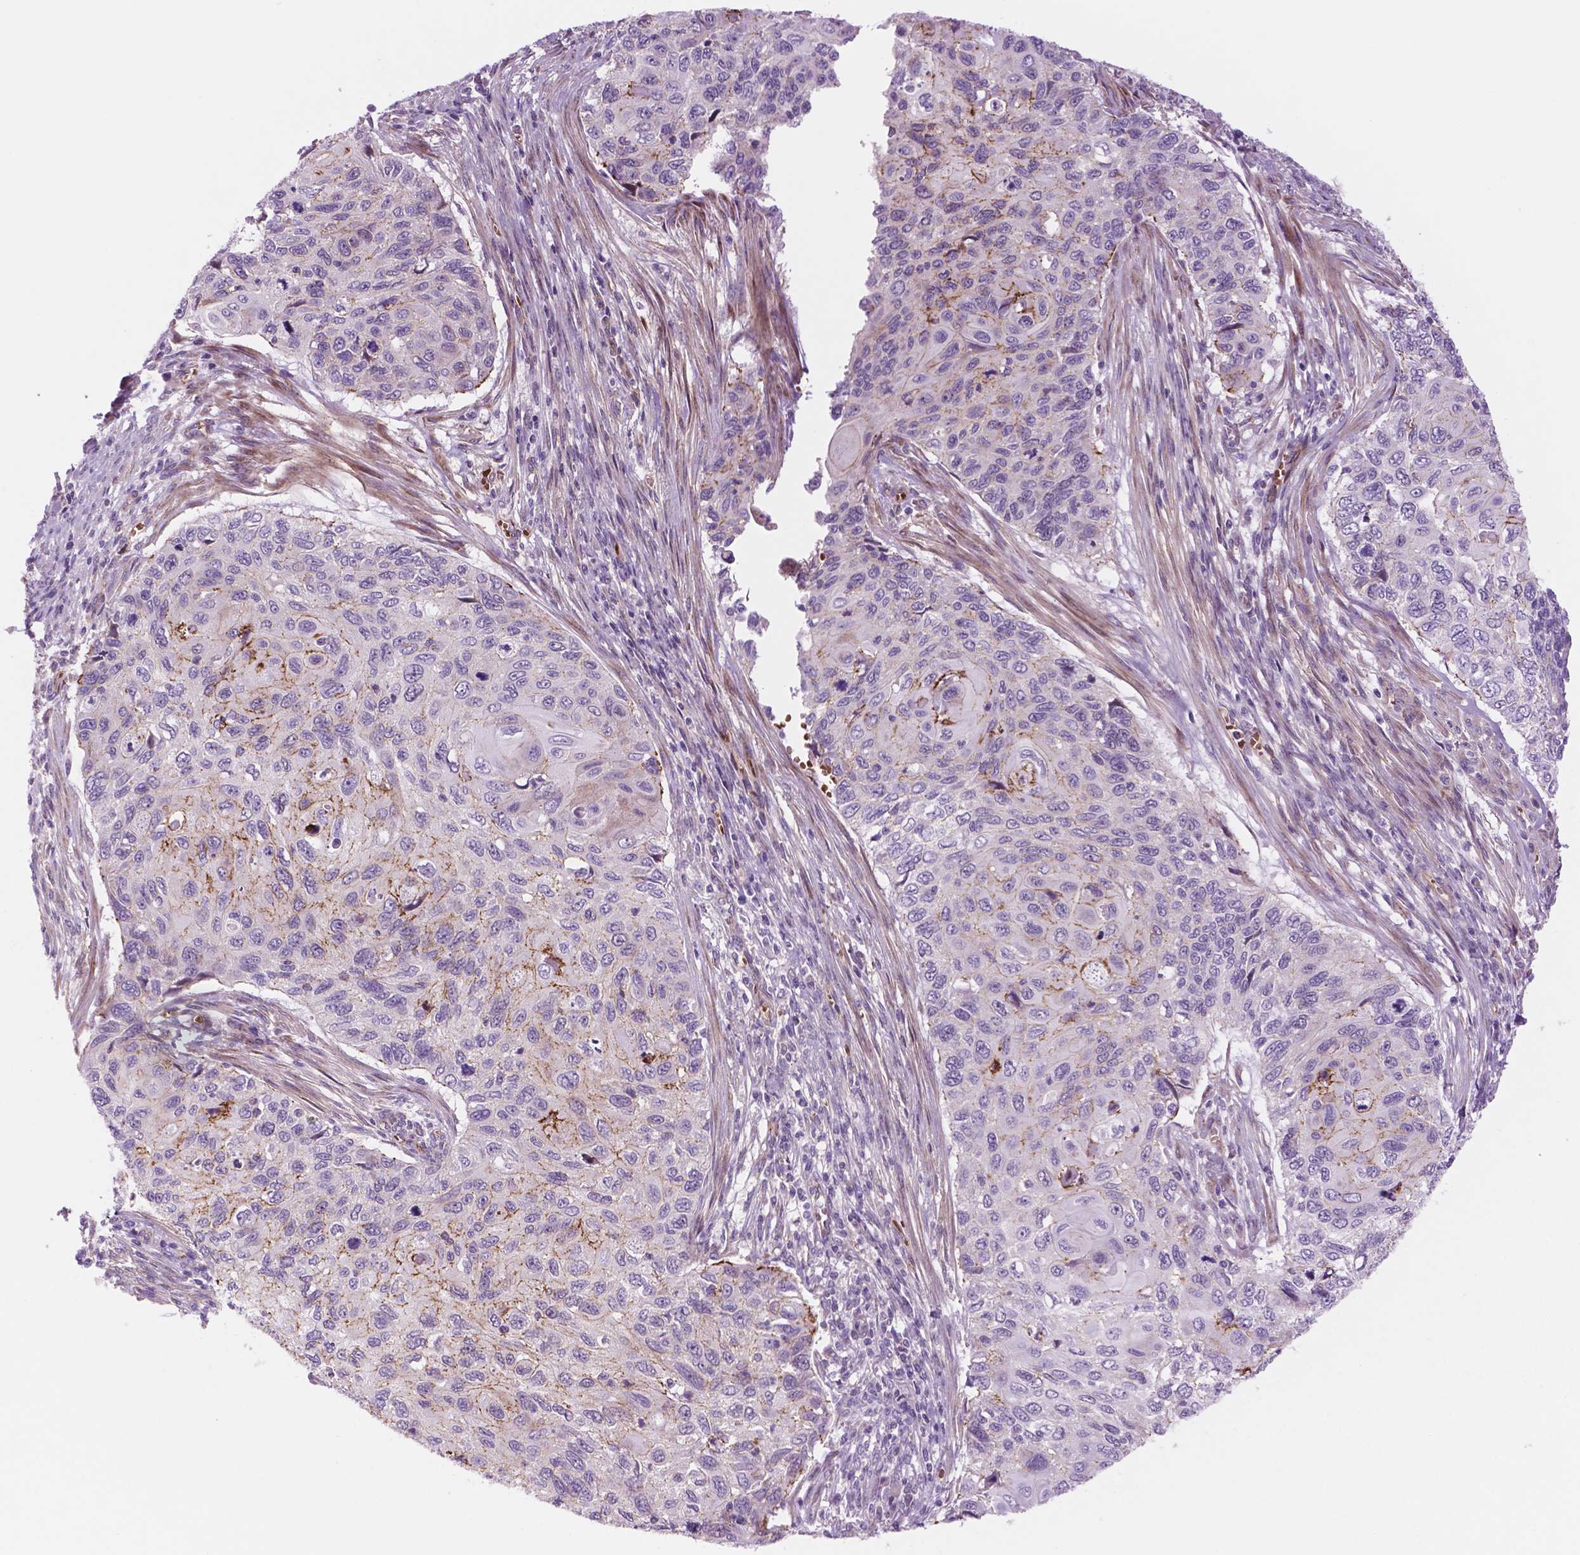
{"staining": {"intensity": "moderate", "quantity": "<25%", "location": "cytoplasmic/membranous"}, "tissue": "cervical cancer", "cell_type": "Tumor cells", "image_type": "cancer", "snomed": [{"axis": "morphology", "description": "Squamous cell carcinoma, NOS"}, {"axis": "topography", "description": "Cervix"}], "caption": "Approximately <25% of tumor cells in cervical cancer demonstrate moderate cytoplasmic/membranous protein expression as visualized by brown immunohistochemical staining.", "gene": "RND3", "patient": {"sex": "female", "age": 70}}